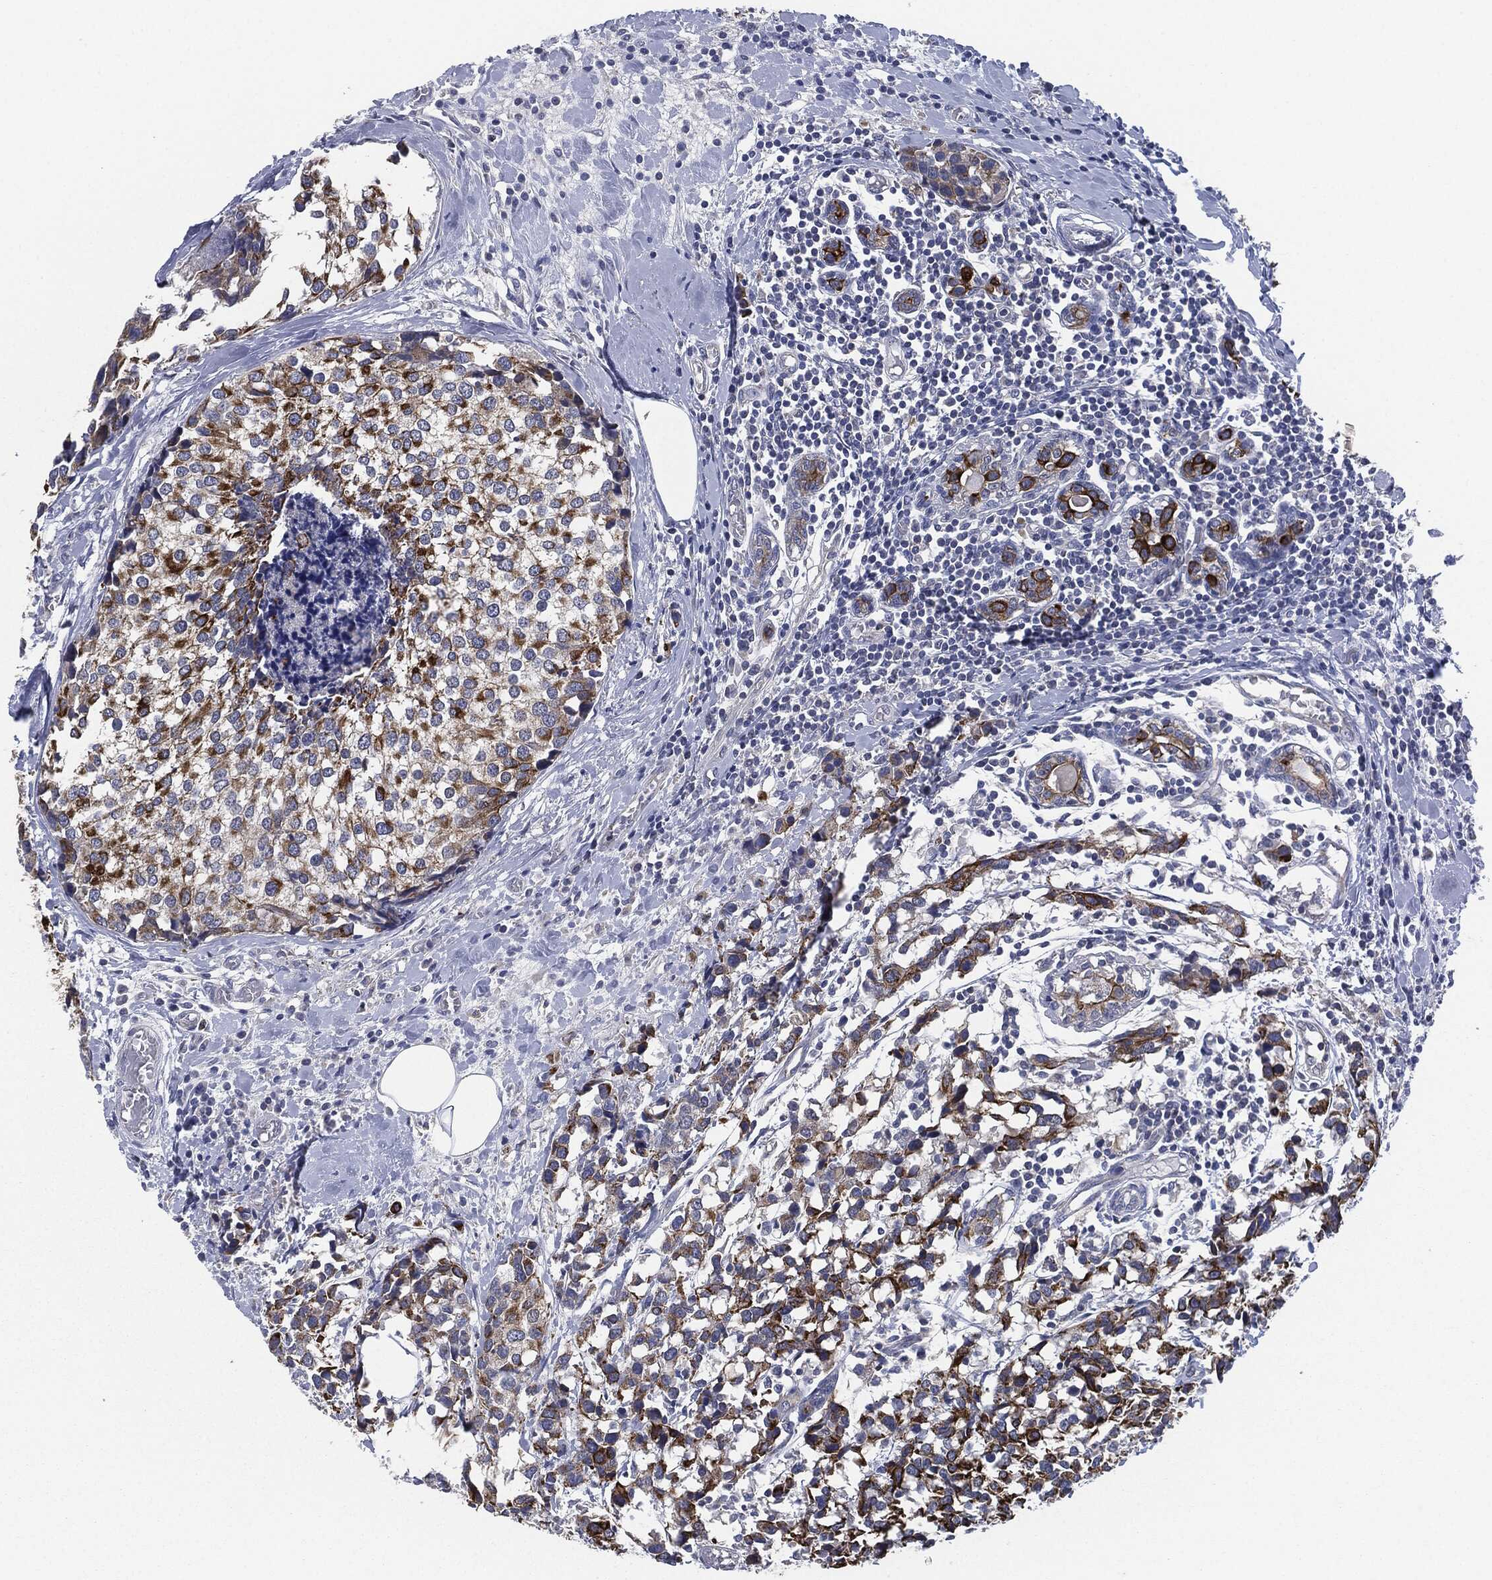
{"staining": {"intensity": "strong", "quantity": "25%-75%", "location": "cytoplasmic/membranous"}, "tissue": "breast cancer", "cell_type": "Tumor cells", "image_type": "cancer", "snomed": [{"axis": "morphology", "description": "Lobular carcinoma"}, {"axis": "topography", "description": "Breast"}], "caption": "Immunohistochemical staining of lobular carcinoma (breast) reveals strong cytoplasmic/membranous protein expression in approximately 25%-75% of tumor cells.", "gene": "SHROOM2", "patient": {"sex": "female", "age": 59}}